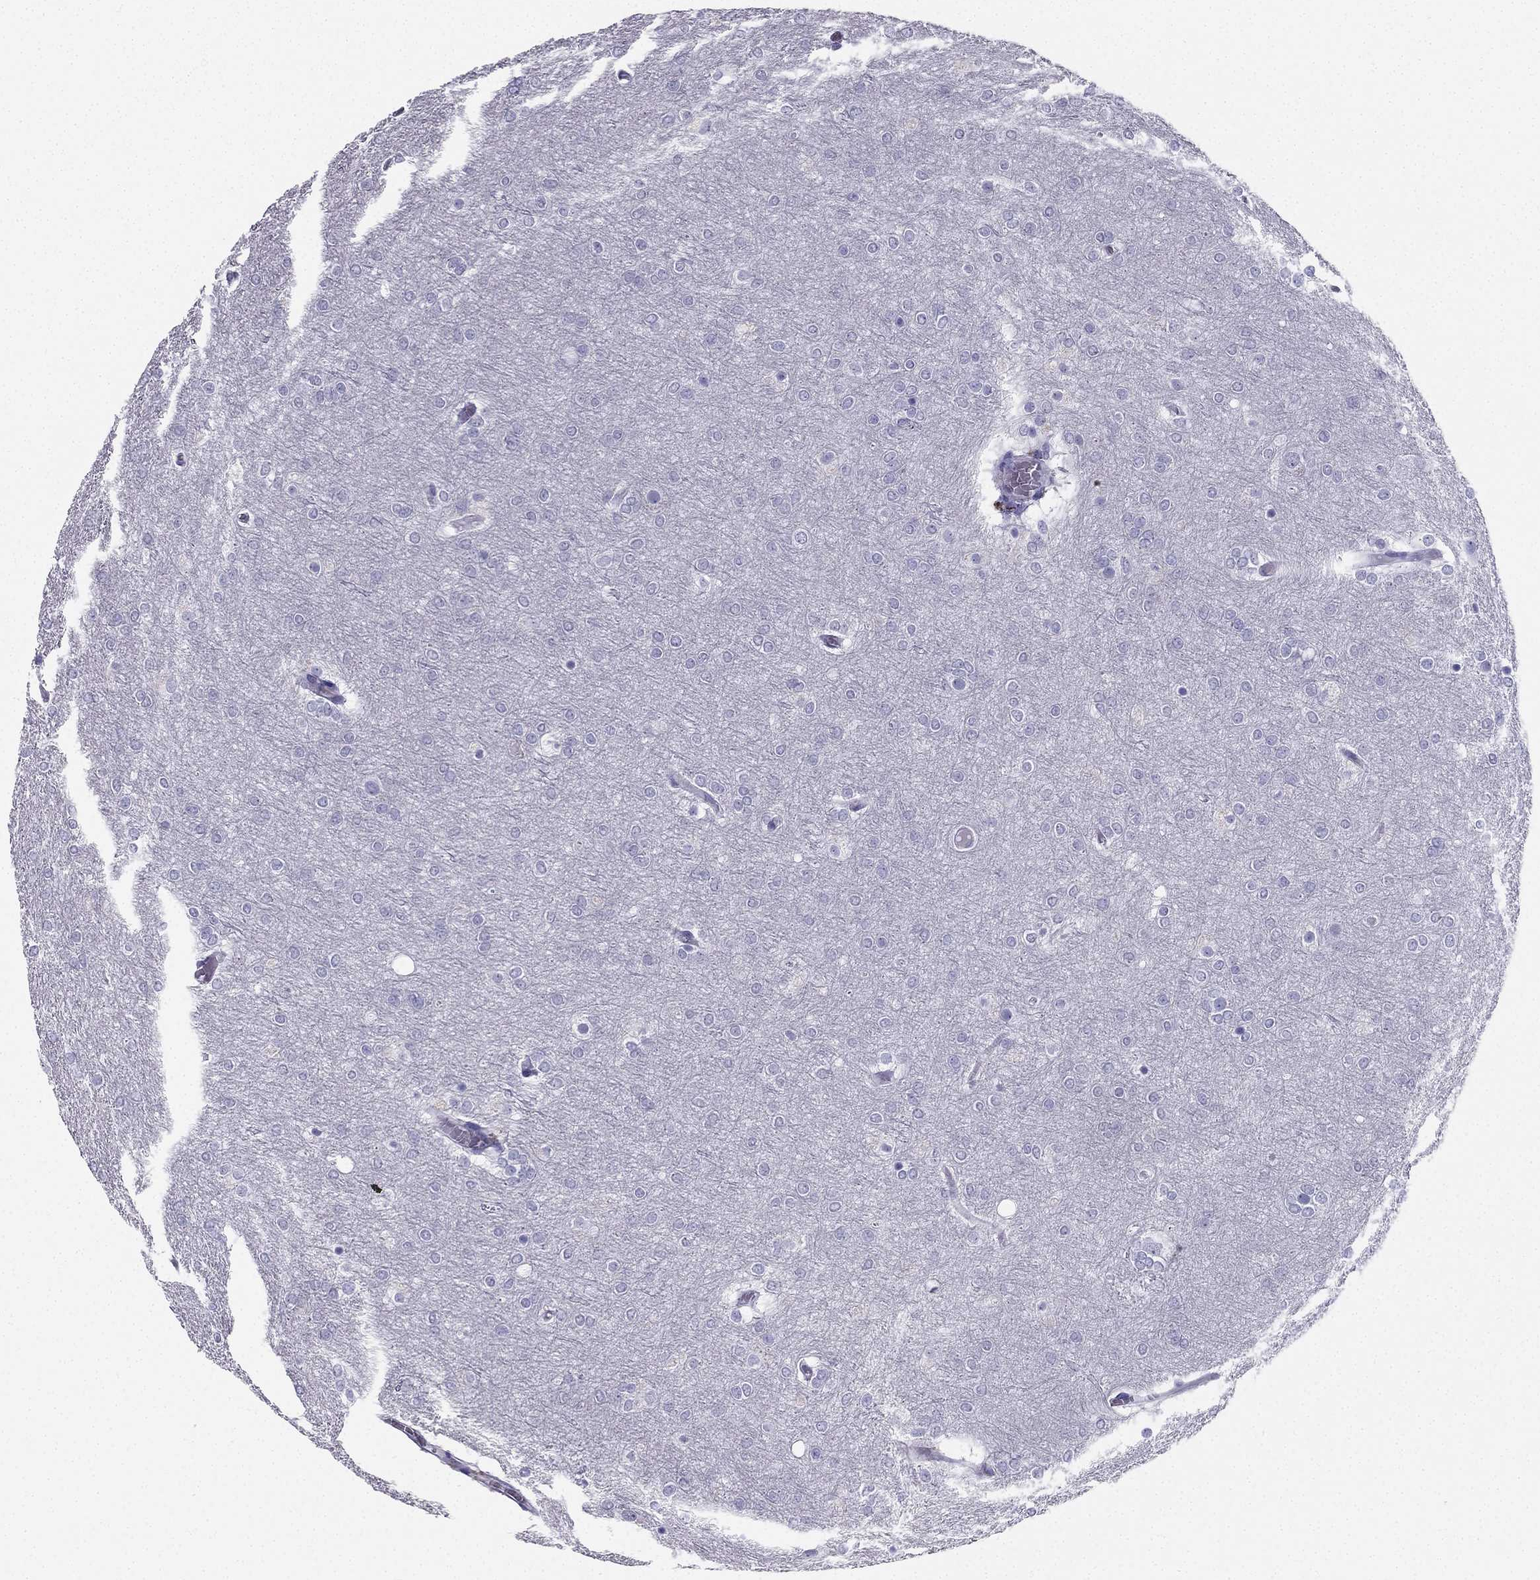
{"staining": {"intensity": "negative", "quantity": "none", "location": "none"}, "tissue": "glioma", "cell_type": "Tumor cells", "image_type": "cancer", "snomed": [{"axis": "morphology", "description": "Glioma, malignant, High grade"}, {"axis": "topography", "description": "Brain"}], "caption": "A histopathology image of human glioma is negative for staining in tumor cells.", "gene": "TFF3", "patient": {"sex": "female", "age": 61}}